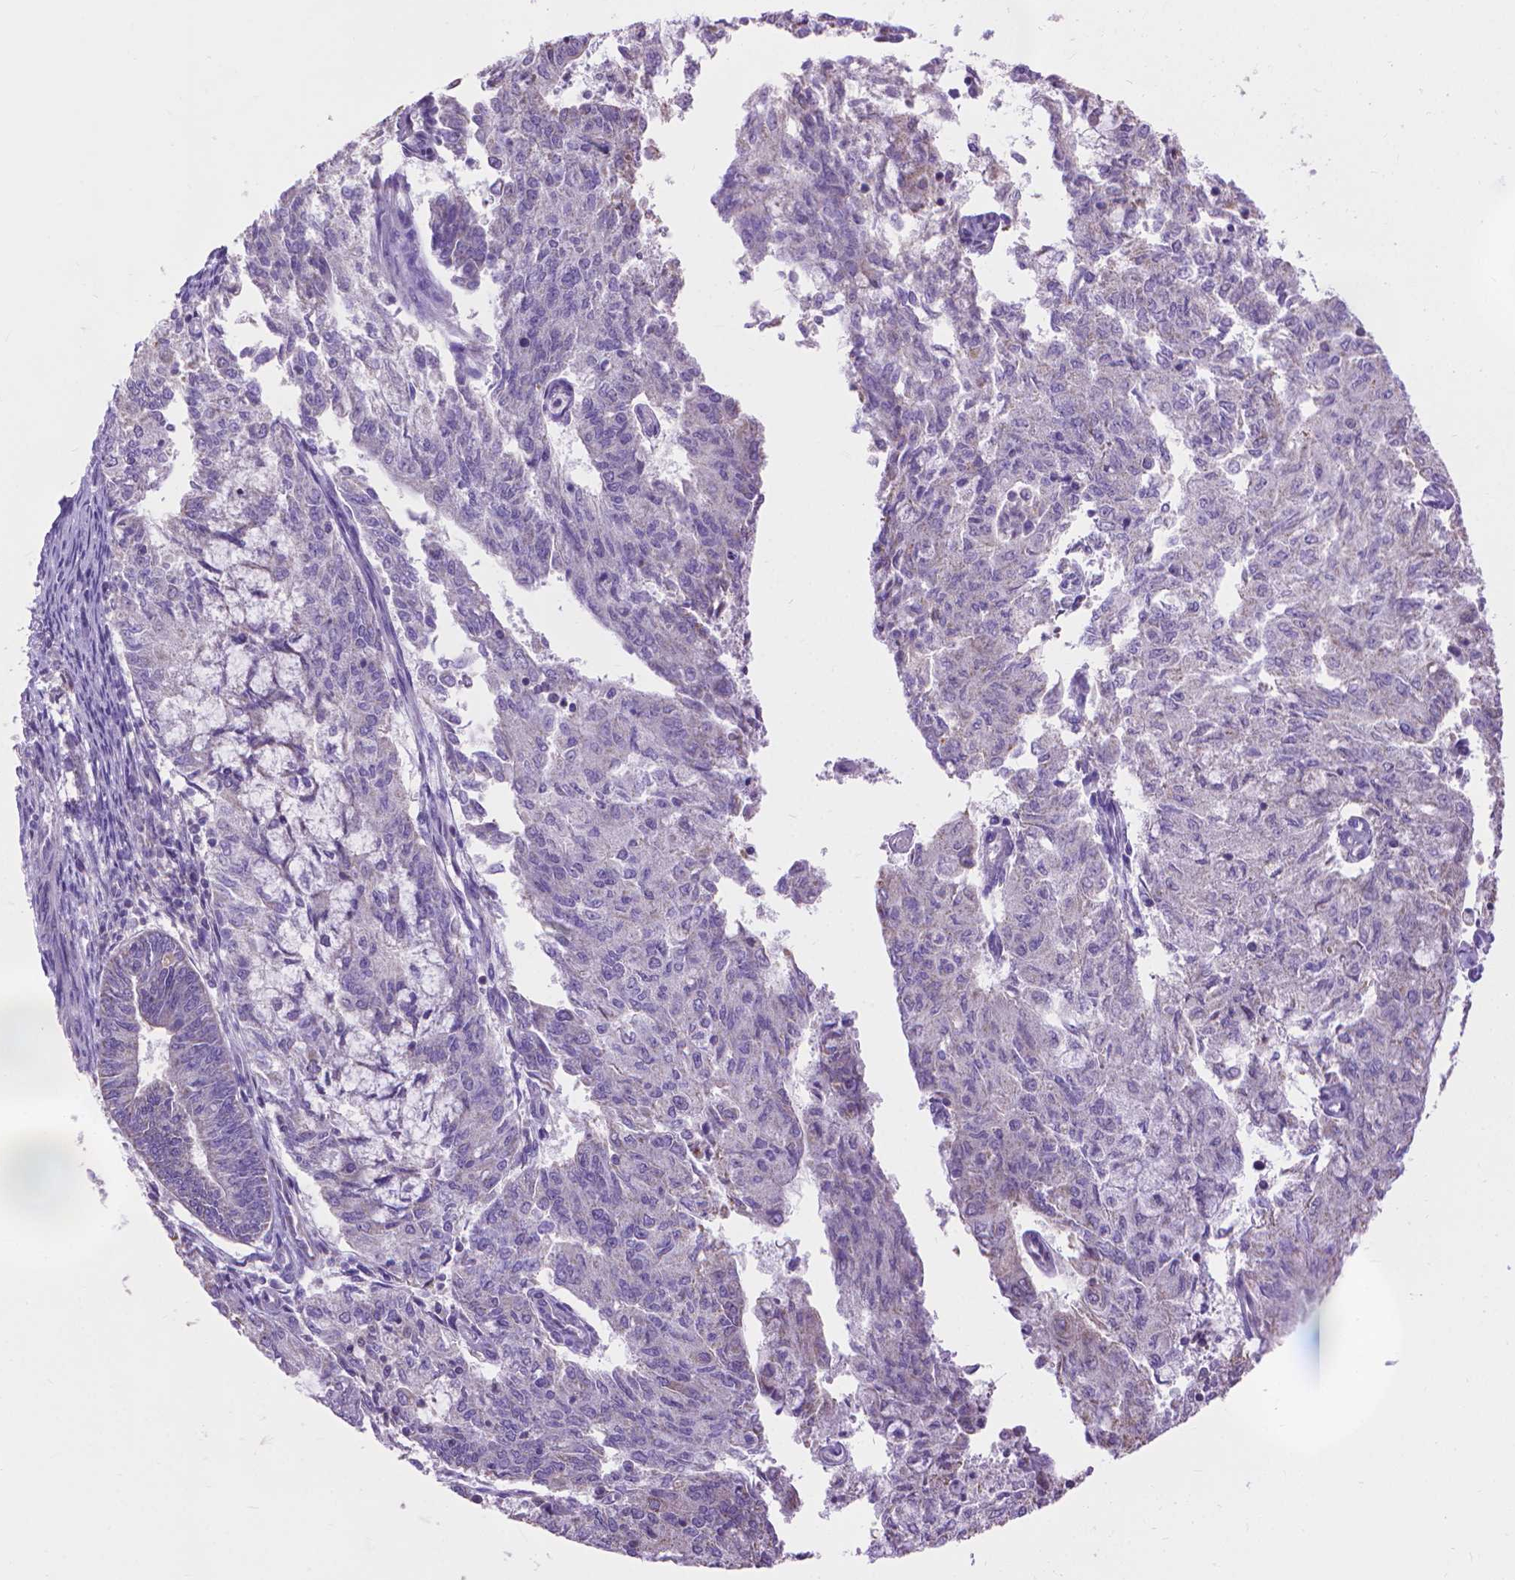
{"staining": {"intensity": "negative", "quantity": "none", "location": "none"}, "tissue": "endometrial cancer", "cell_type": "Tumor cells", "image_type": "cancer", "snomed": [{"axis": "morphology", "description": "Adenocarcinoma, NOS"}, {"axis": "topography", "description": "Endometrium"}], "caption": "Immunohistochemistry (IHC) photomicrograph of neoplastic tissue: human endometrial adenocarcinoma stained with DAB displays no significant protein staining in tumor cells. (DAB (3,3'-diaminobenzidine) IHC, high magnification).", "gene": "SYN1", "patient": {"sex": "female", "age": 82}}